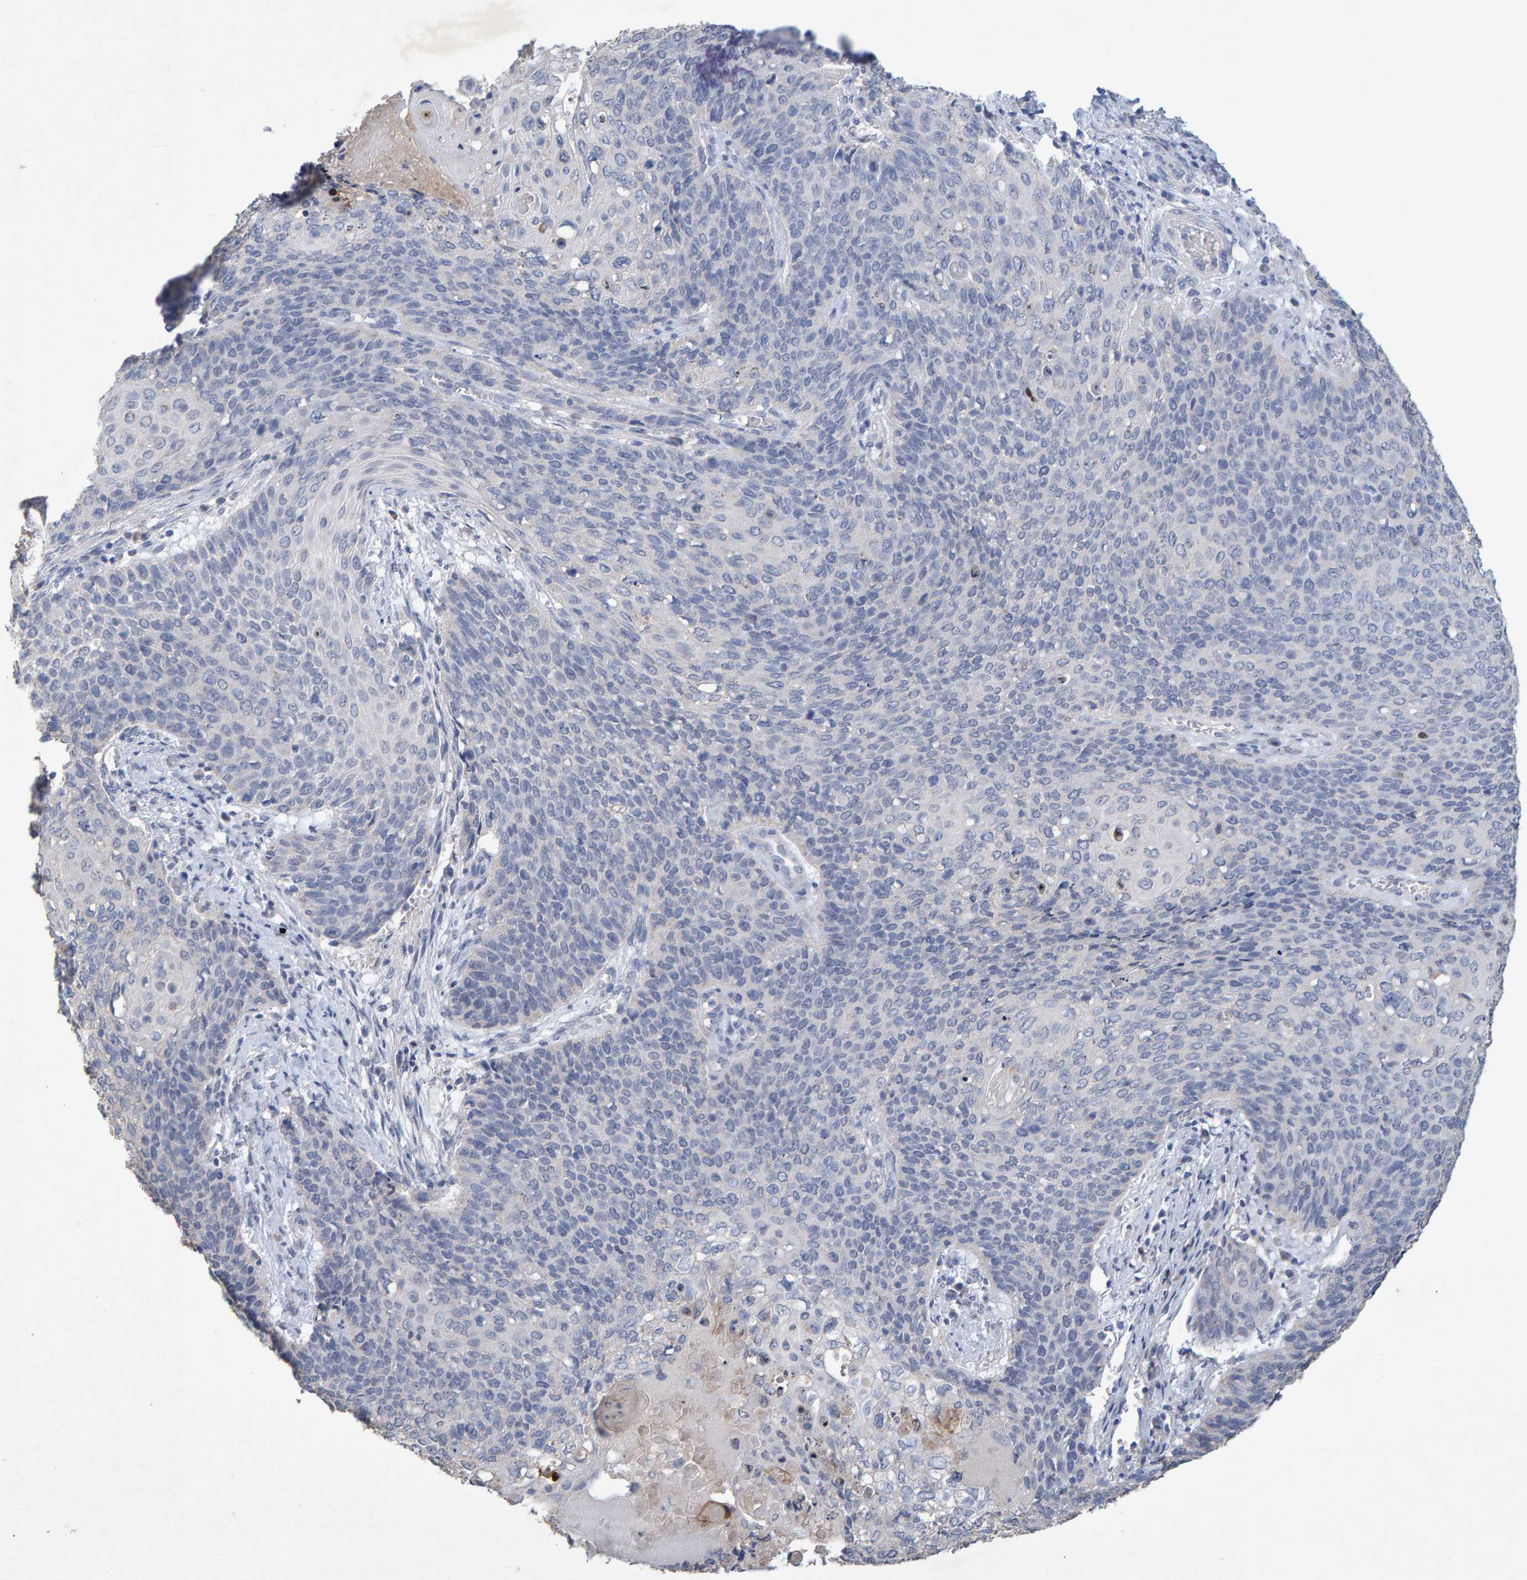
{"staining": {"intensity": "negative", "quantity": "none", "location": "none"}, "tissue": "cervical cancer", "cell_type": "Tumor cells", "image_type": "cancer", "snomed": [{"axis": "morphology", "description": "Squamous cell carcinoma, NOS"}, {"axis": "topography", "description": "Cervix"}], "caption": "This is a histopathology image of immunohistochemistry staining of cervical cancer, which shows no positivity in tumor cells.", "gene": "CTH", "patient": {"sex": "female", "age": 39}}